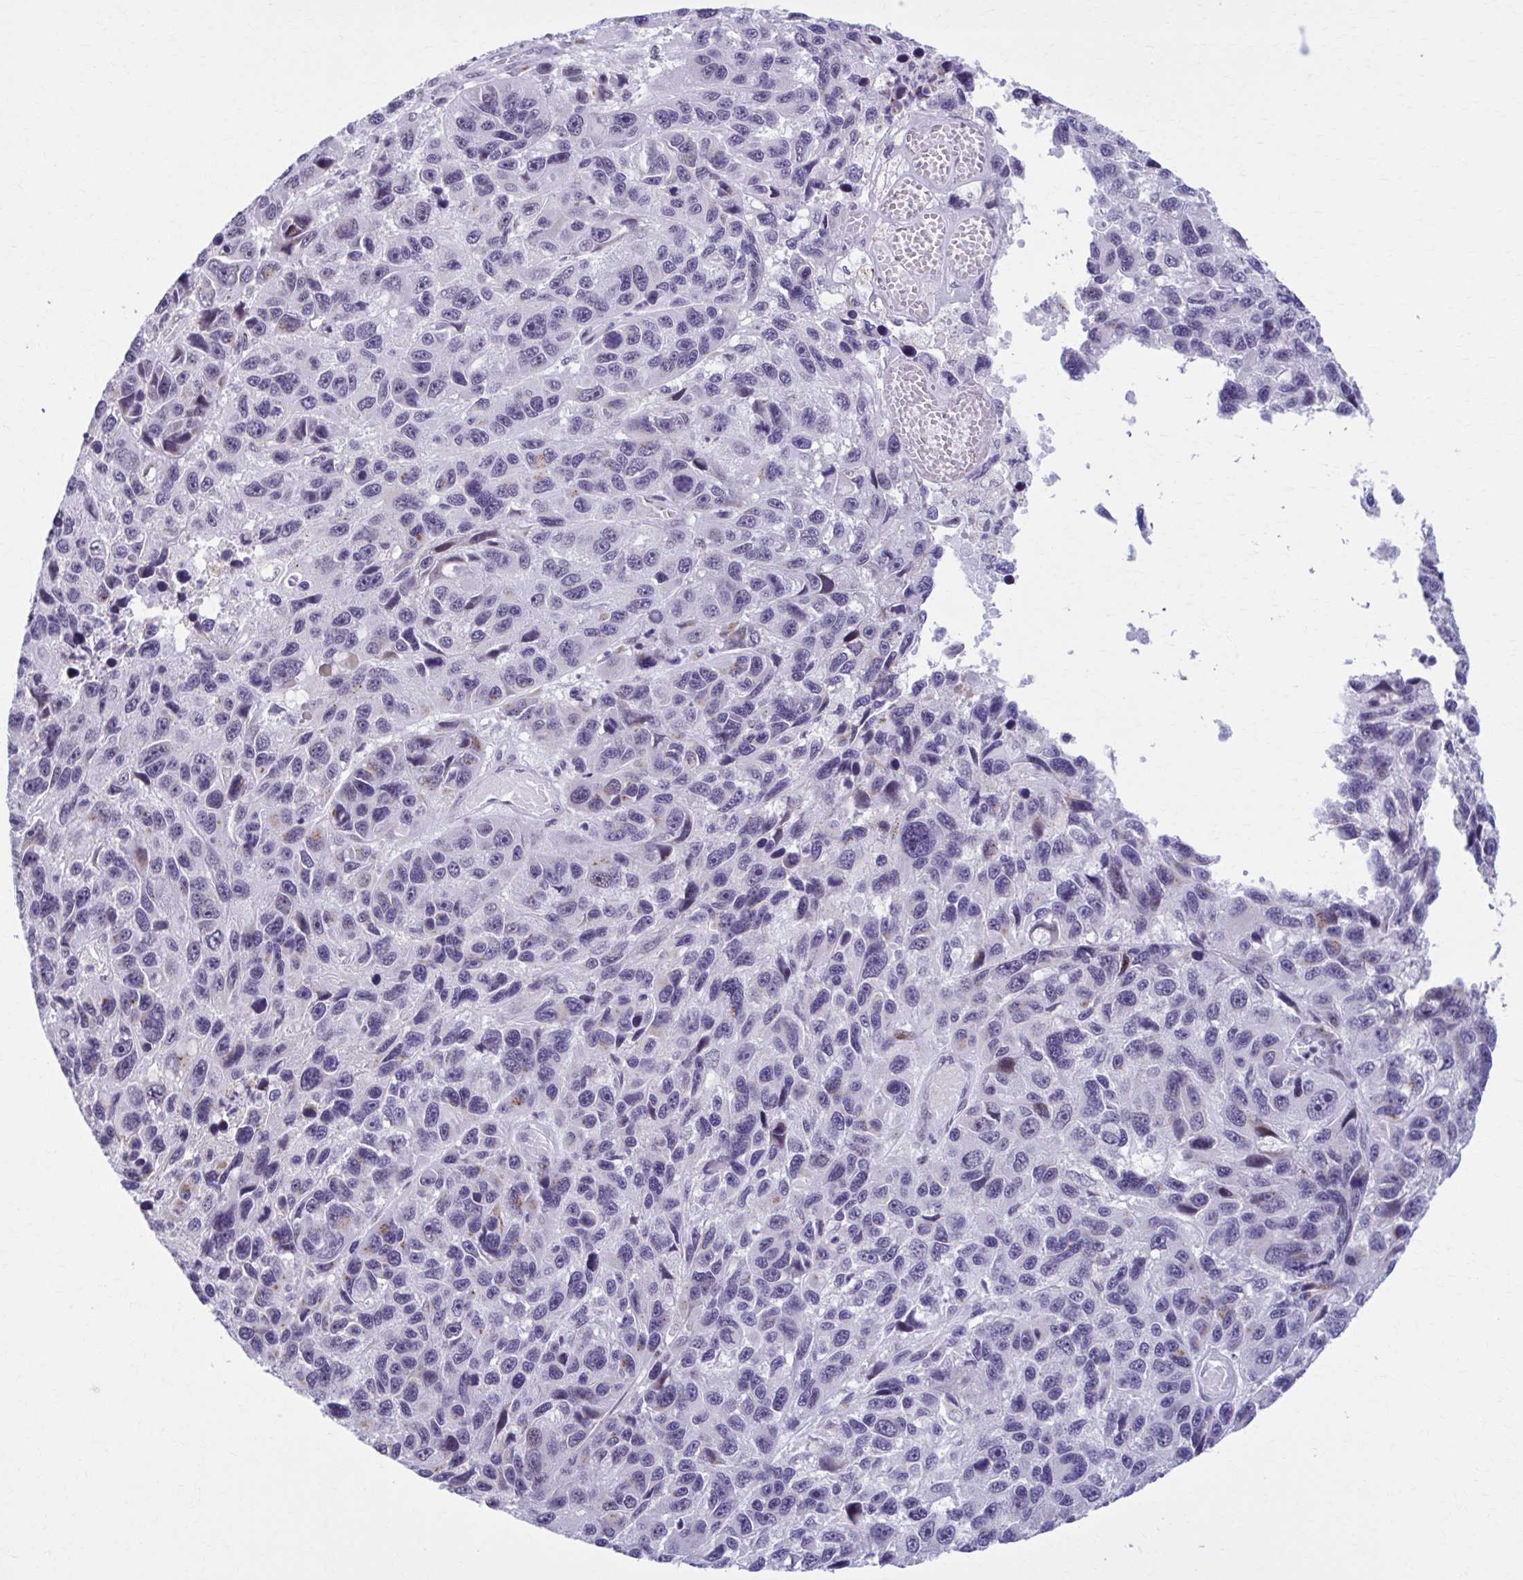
{"staining": {"intensity": "weak", "quantity": "<25%", "location": "cytoplasmic/membranous"}, "tissue": "melanoma", "cell_type": "Tumor cells", "image_type": "cancer", "snomed": [{"axis": "morphology", "description": "Malignant melanoma, NOS"}, {"axis": "topography", "description": "Skin"}], "caption": "Tumor cells are negative for brown protein staining in melanoma.", "gene": "ZNF682", "patient": {"sex": "male", "age": 53}}